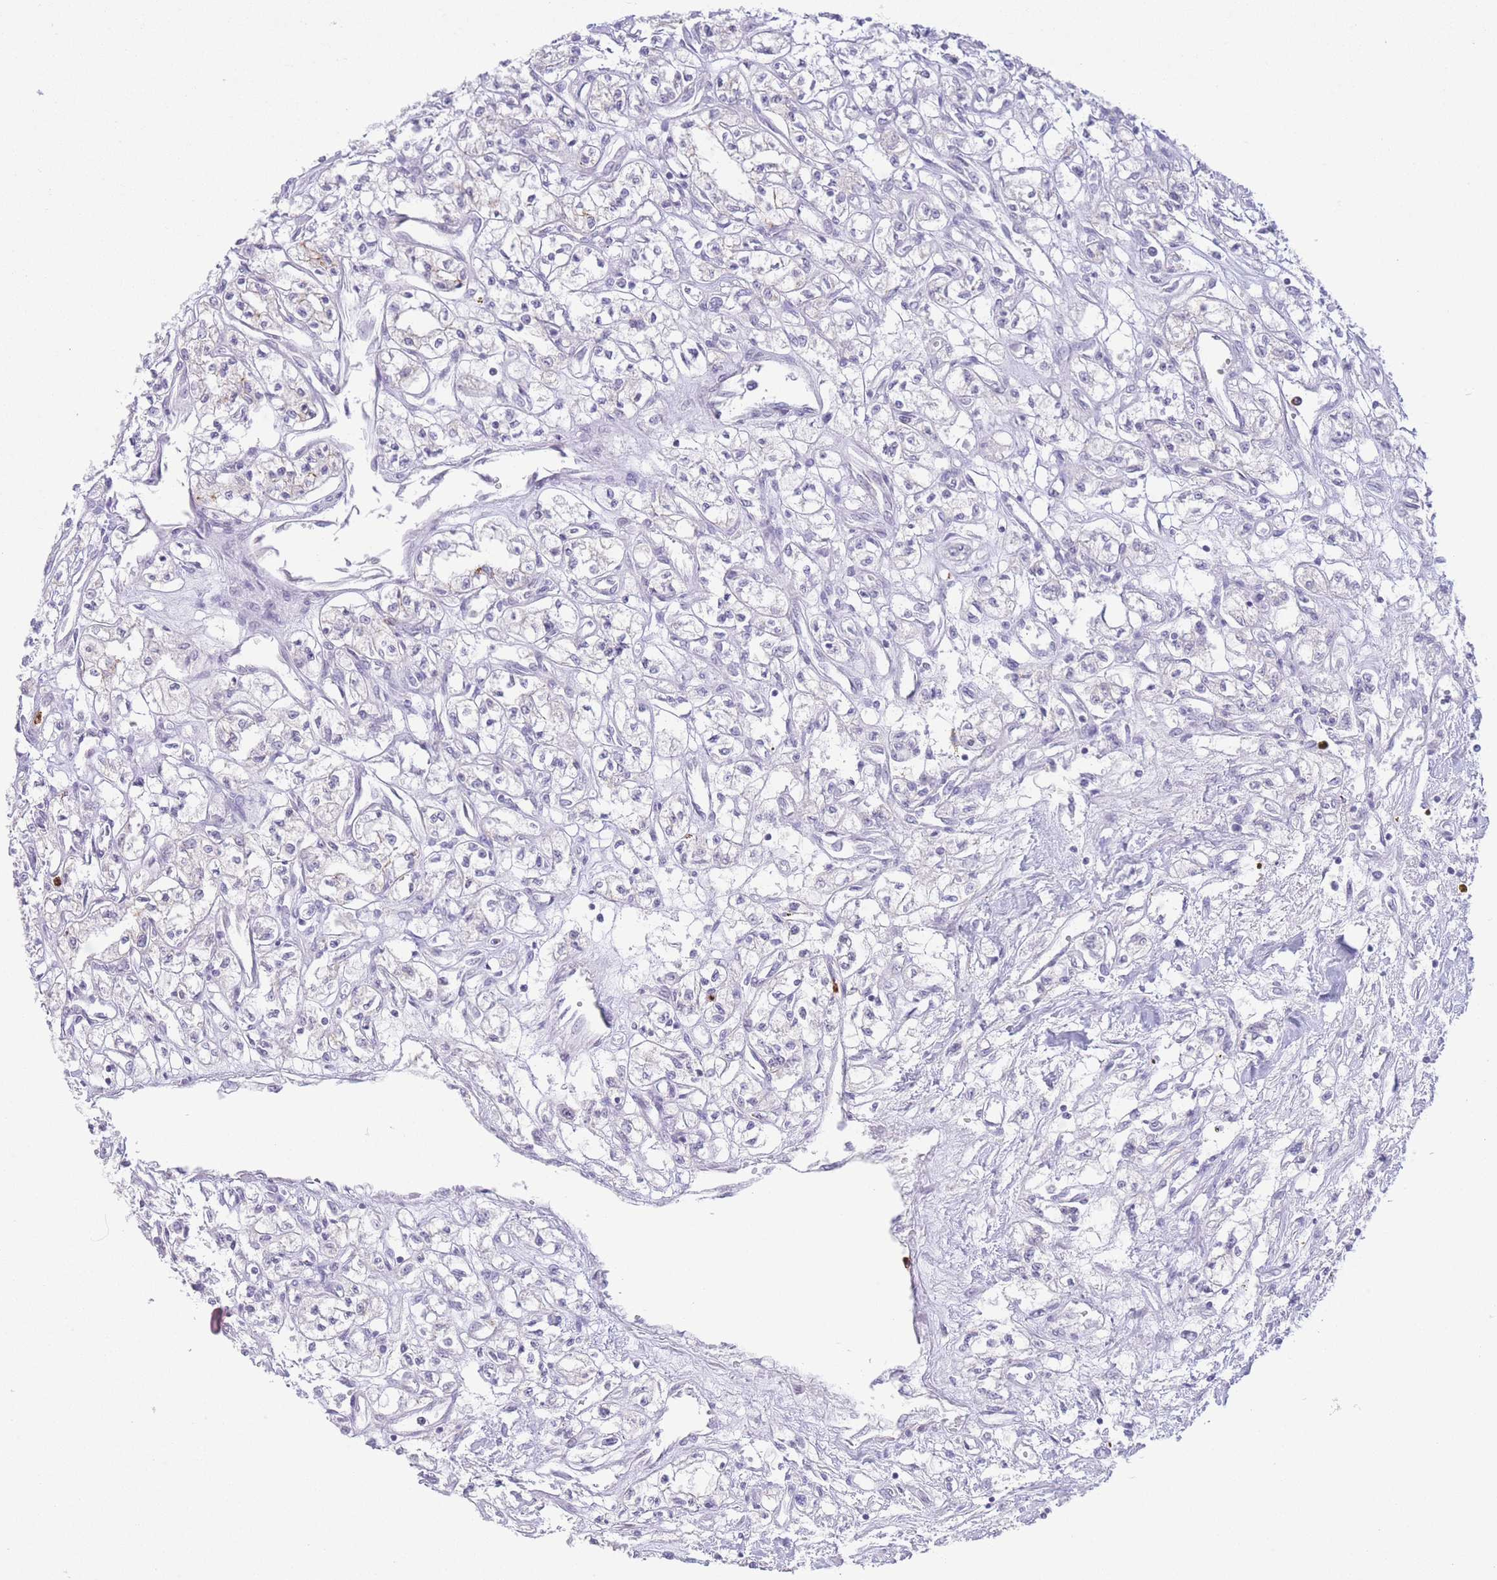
{"staining": {"intensity": "negative", "quantity": "none", "location": "none"}, "tissue": "renal cancer", "cell_type": "Tumor cells", "image_type": "cancer", "snomed": [{"axis": "morphology", "description": "Adenocarcinoma, NOS"}, {"axis": "topography", "description": "Kidney"}], "caption": "IHC image of neoplastic tissue: human renal adenocarcinoma stained with DAB shows no significant protein staining in tumor cells.", "gene": "LCLAT1", "patient": {"sex": "male", "age": 56}}